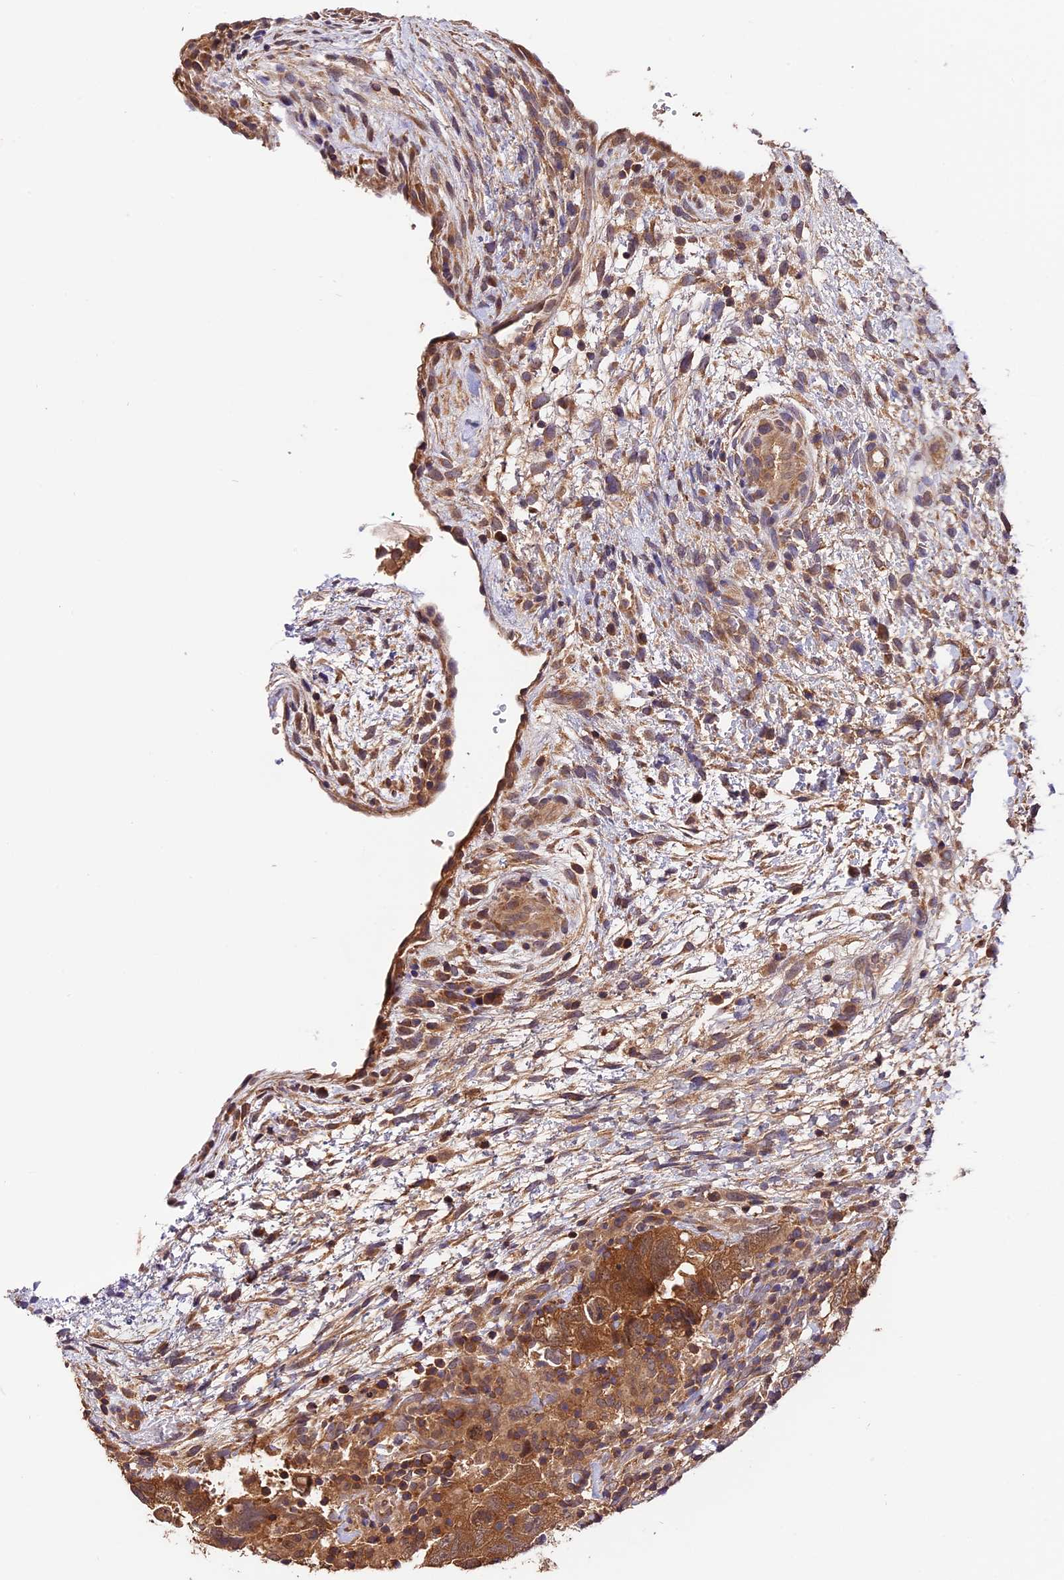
{"staining": {"intensity": "moderate", "quantity": ">75%", "location": "cytoplasmic/membranous"}, "tissue": "testis cancer", "cell_type": "Tumor cells", "image_type": "cancer", "snomed": [{"axis": "morphology", "description": "Carcinoma, Embryonal, NOS"}, {"axis": "topography", "description": "Testis"}], "caption": "Moderate cytoplasmic/membranous expression for a protein is identified in about >75% of tumor cells of testis embryonal carcinoma using immunohistochemistry.", "gene": "TRMT1", "patient": {"sex": "male", "age": 37}}